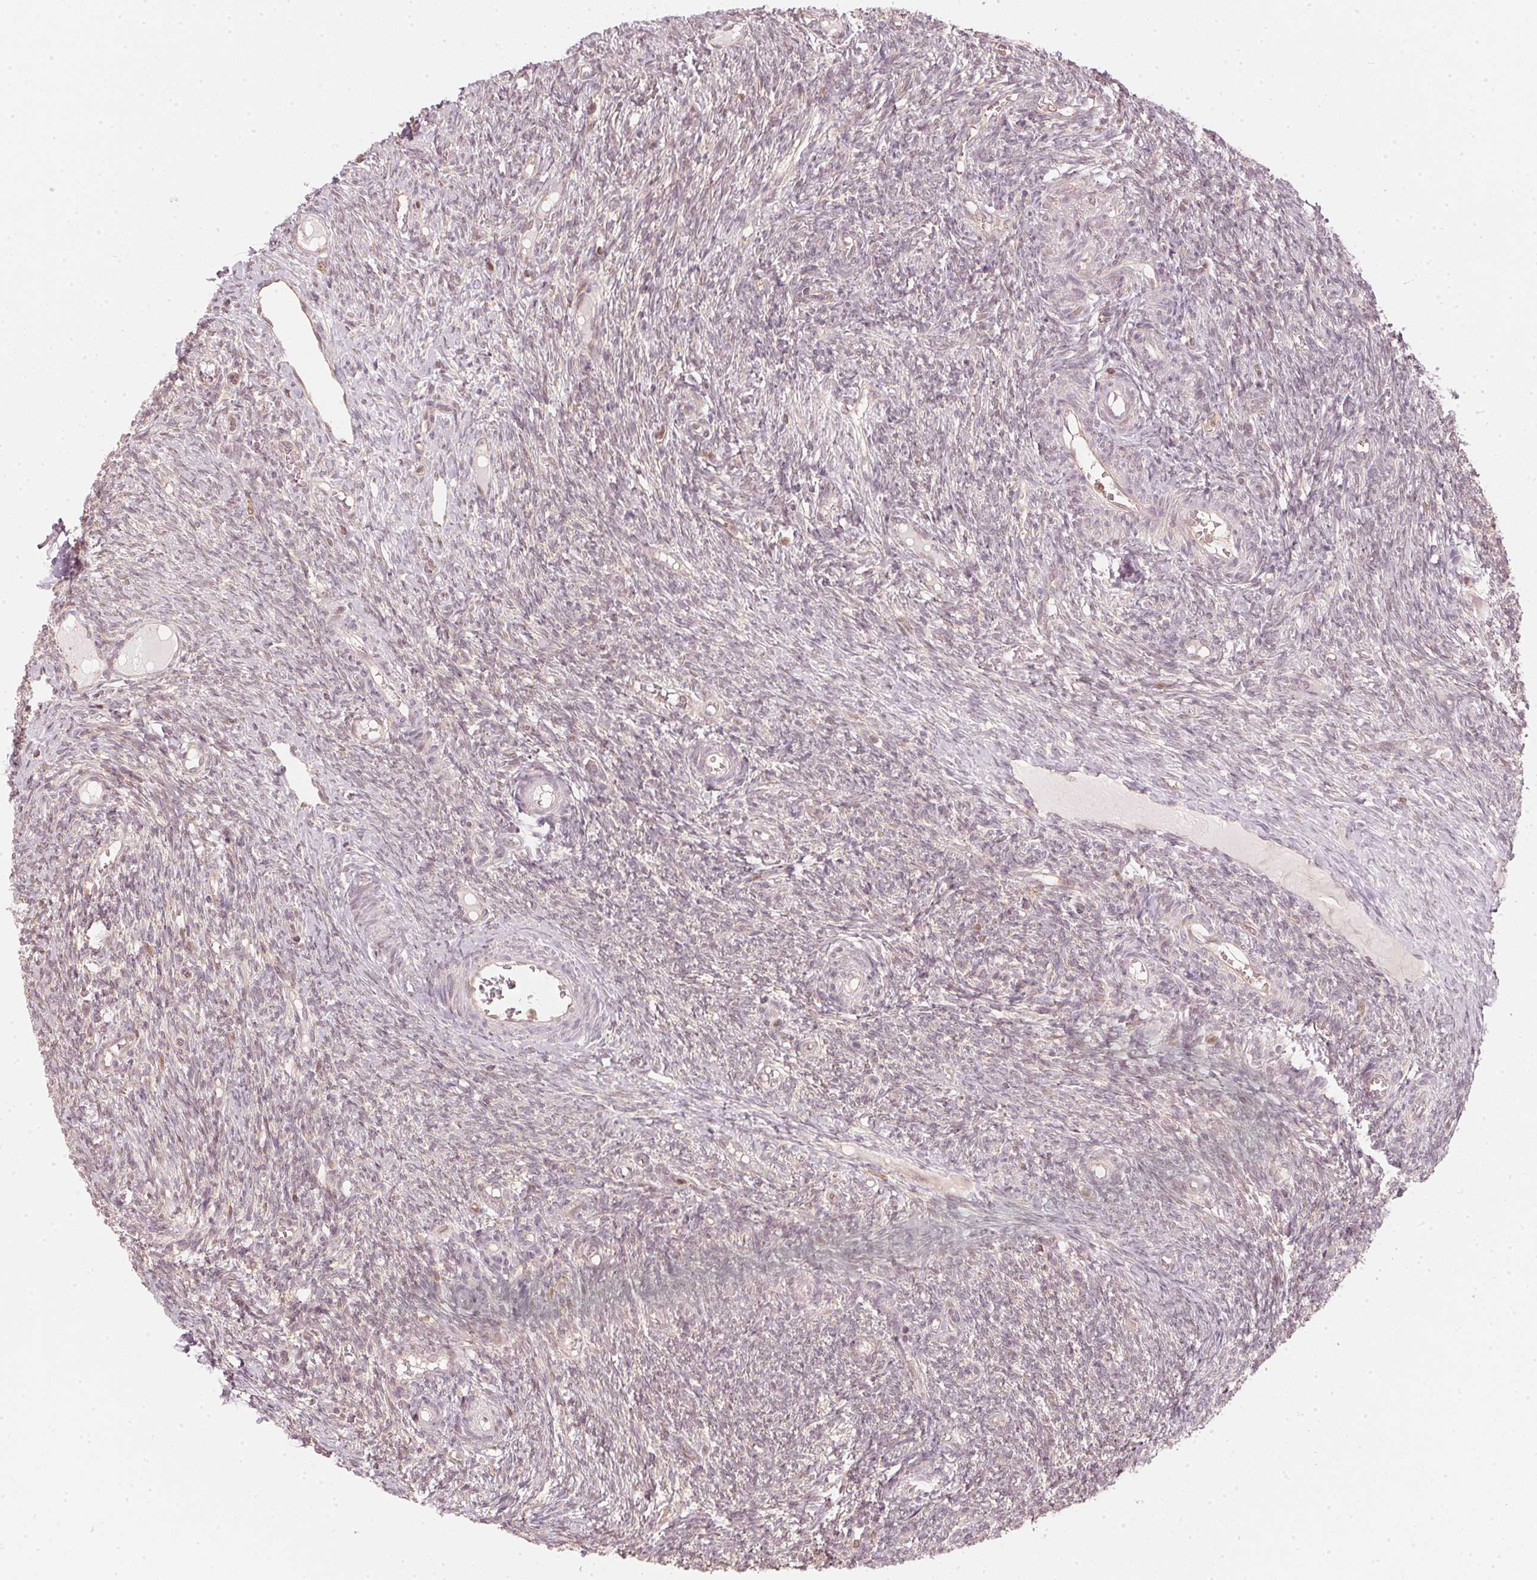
{"staining": {"intensity": "negative", "quantity": "none", "location": "none"}, "tissue": "ovary", "cell_type": "Ovarian stroma cells", "image_type": "normal", "snomed": [{"axis": "morphology", "description": "Normal tissue, NOS"}, {"axis": "topography", "description": "Ovary"}], "caption": "This is an immunohistochemistry (IHC) micrograph of benign human ovary. There is no staining in ovarian stroma cells.", "gene": "UBE2L3", "patient": {"sex": "female", "age": 39}}